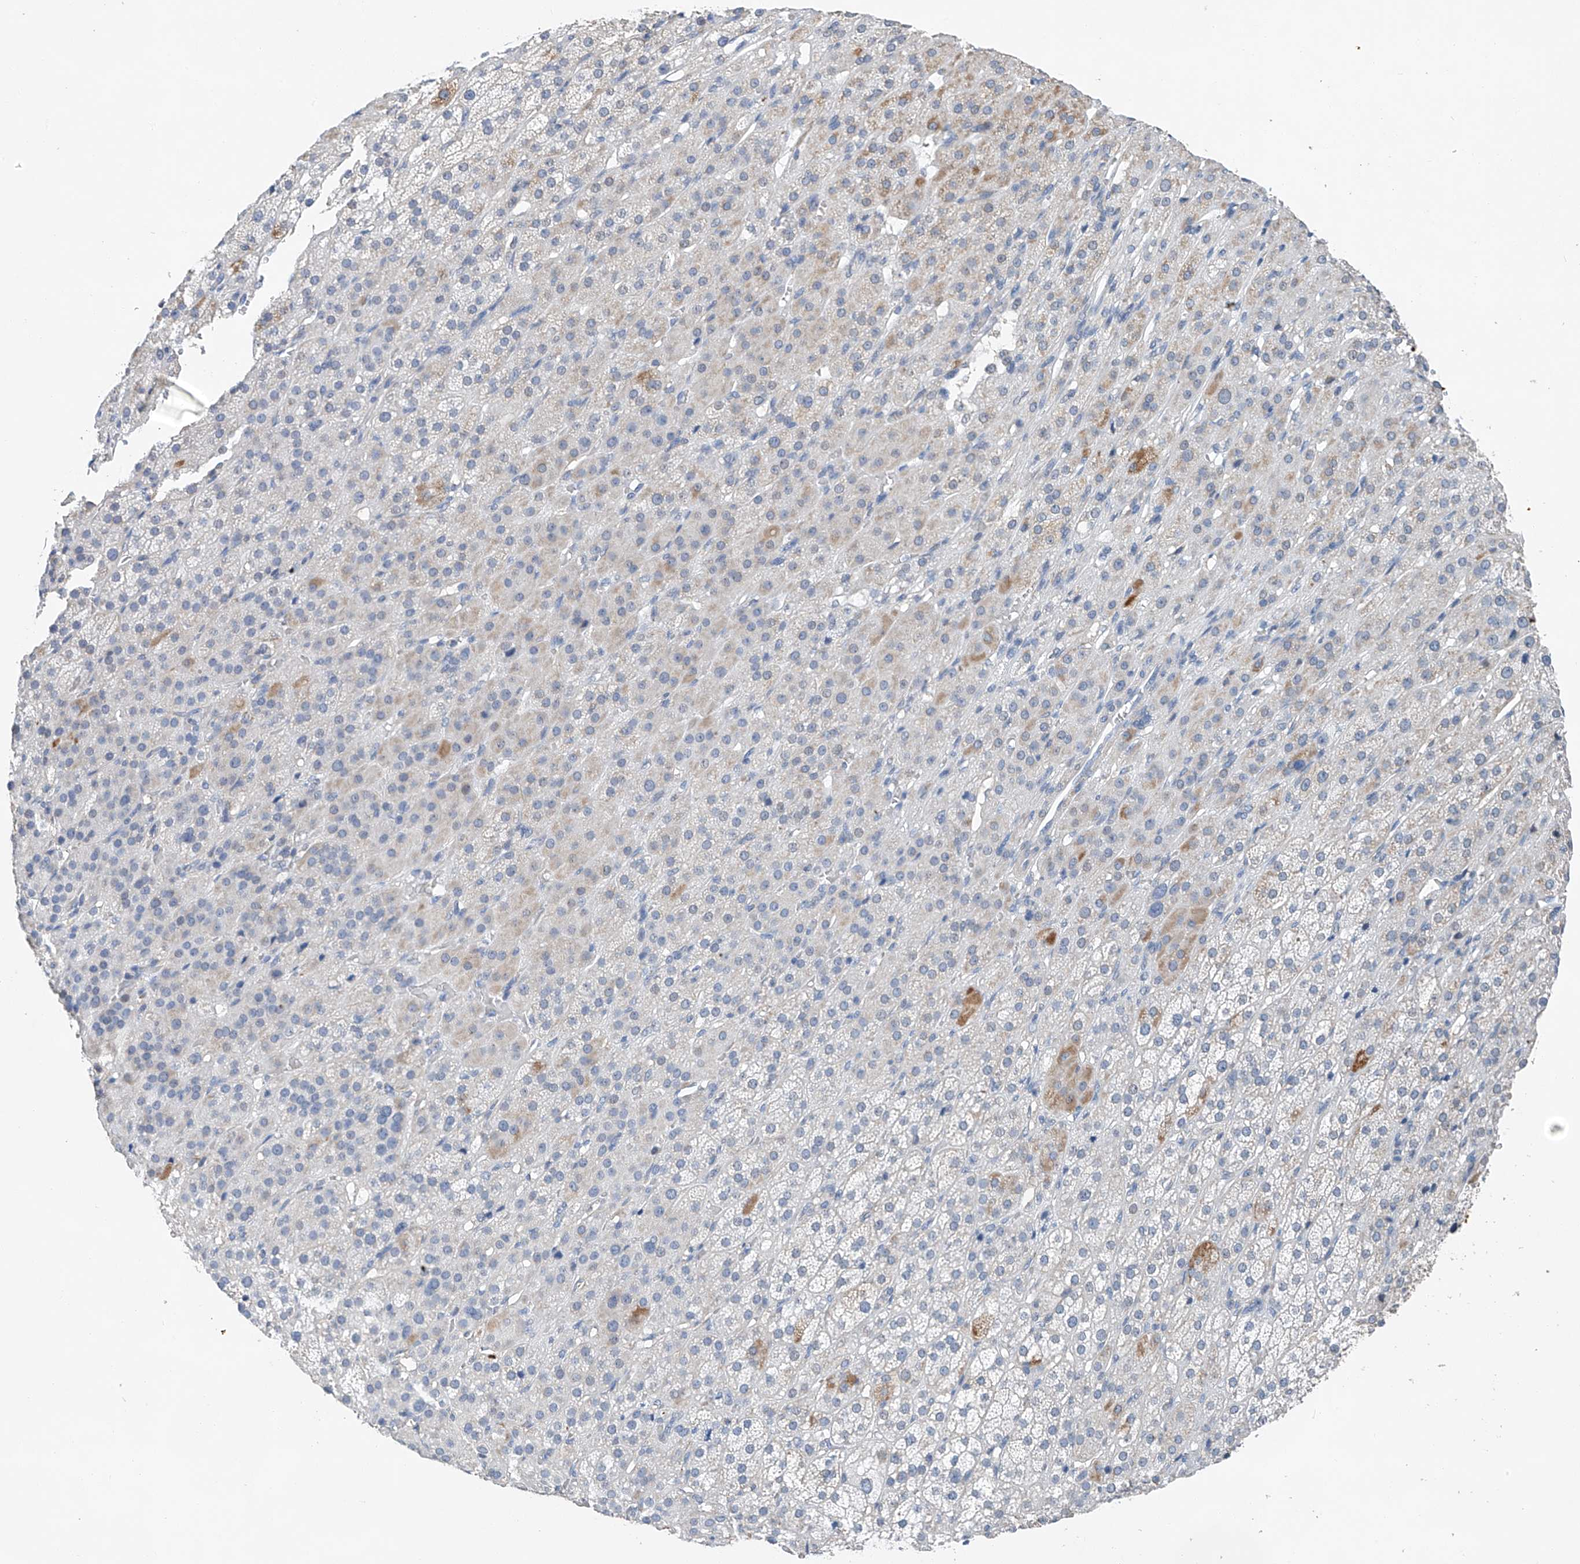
{"staining": {"intensity": "moderate", "quantity": "<25%", "location": "cytoplasmic/membranous"}, "tissue": "adrenal gland", "cell_type": "Glandular cells", "image_type": "normal", "snomed": [{"axis": "morphology", "description": "Normal tissue, NOS"}, {"axis": "topography", "description": "Adrenal gland"}], "caption": "A photomicrograph of adrenal gland stained for a protein exhibits moderate cytoplasmic/membranous brown staining in glandular cells. (Stains: DAB in brown, nuclei in blue, Microscopy: brightfield microscopy at high magnification).", "gene": "KLF15", "patient": {"sex": "female", "age": 57}}